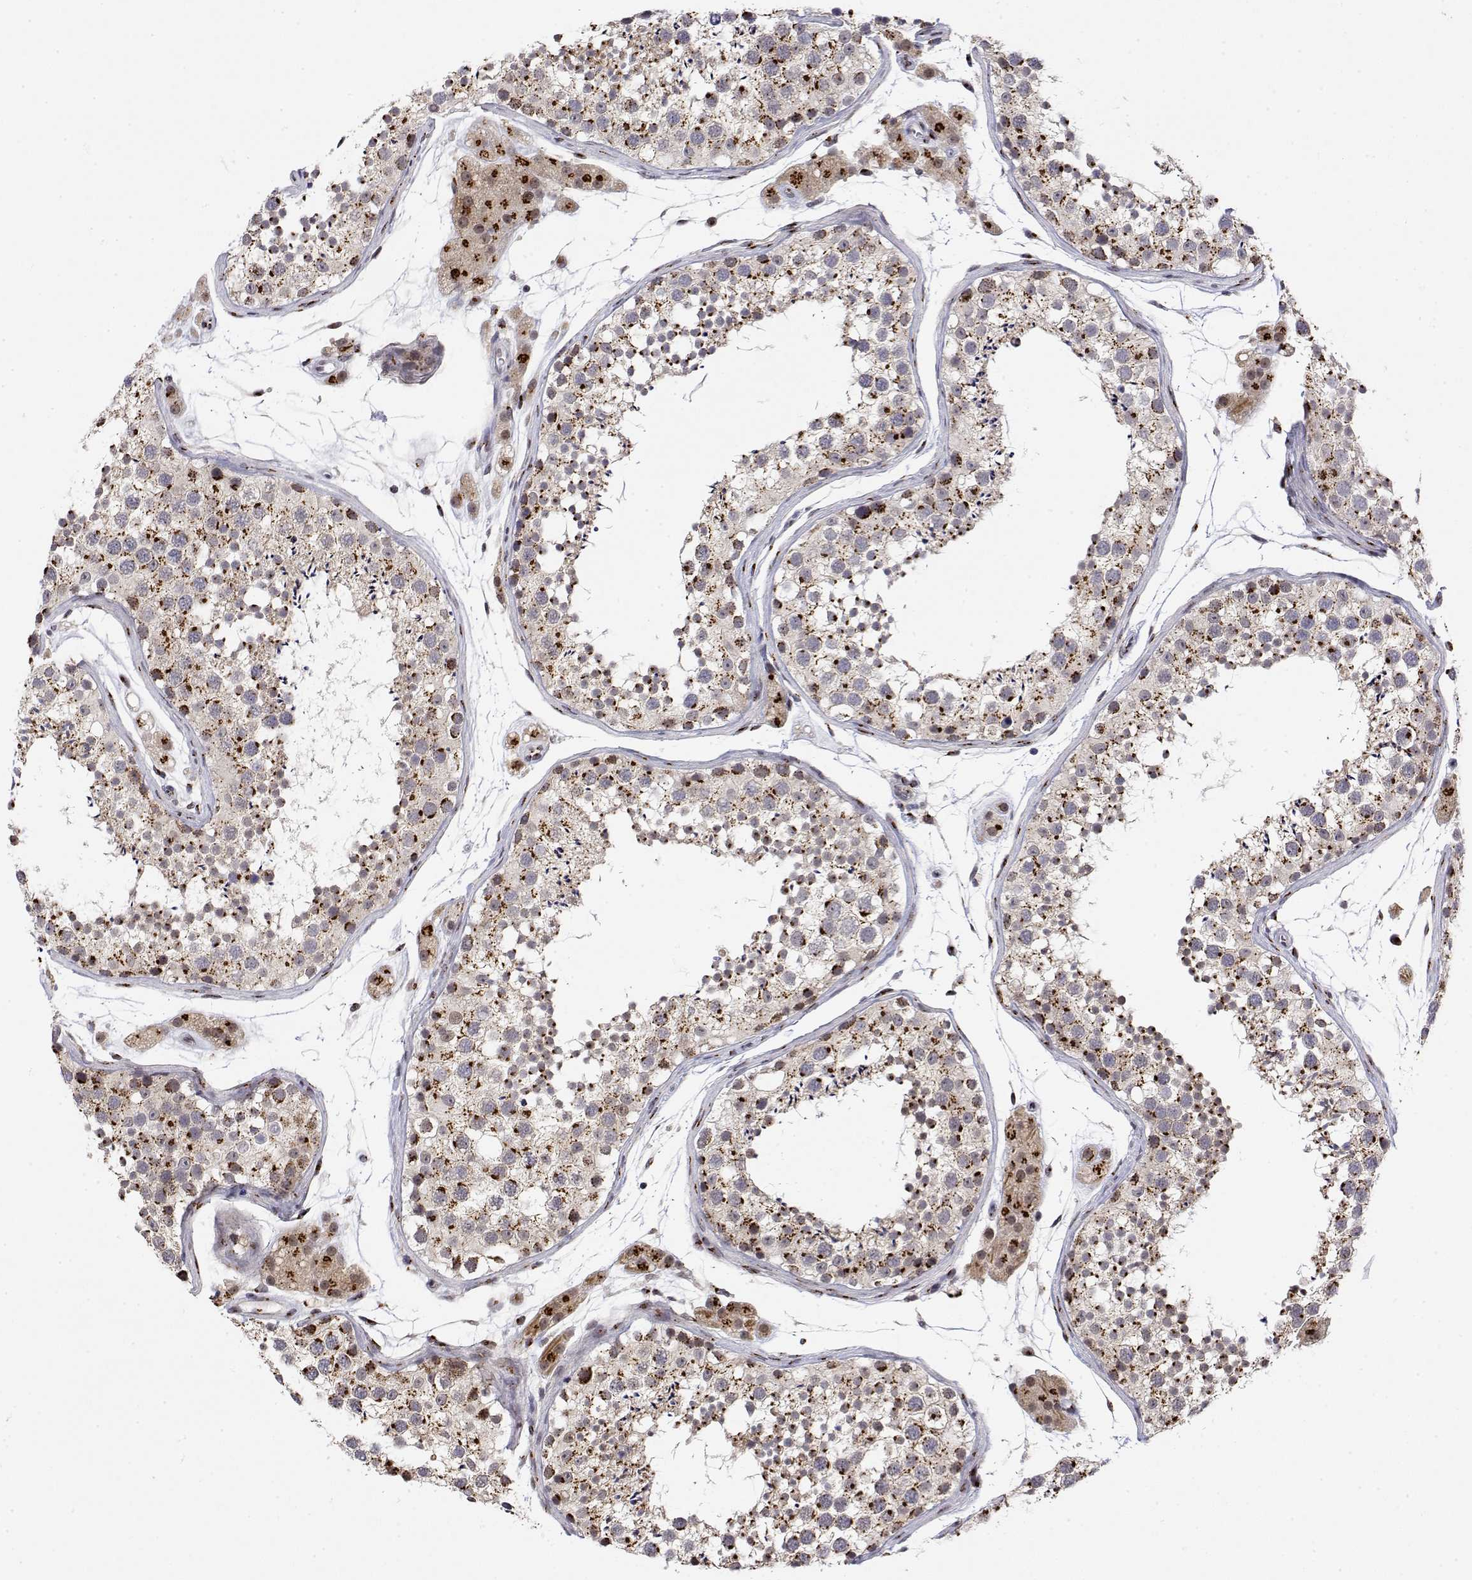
{"staining": {"intensity": "strong", "quantity": "25%-75%", "location": "cytoplasmic/membranous"}, "tissue": "testis", "cell_type": "Cells in seminiferous ducts", "image_type": "normal", "snomed": [{"axis": "morphology", "description": "Normal tissue, NOS"}, {"axis": "topography", "description": "Testis"}], "caption": "This micrograph reveals unremarkable testis stained with immunohistochemistry (IHC) to label a protein in brown. The cytoplasmic/membranous of cells in seminiferous ducts show strong positivity for the protein. Nuclei are counter-stained blue.", "gene": "YIPF3", "patient": {"sex": "male", "age": 41}}